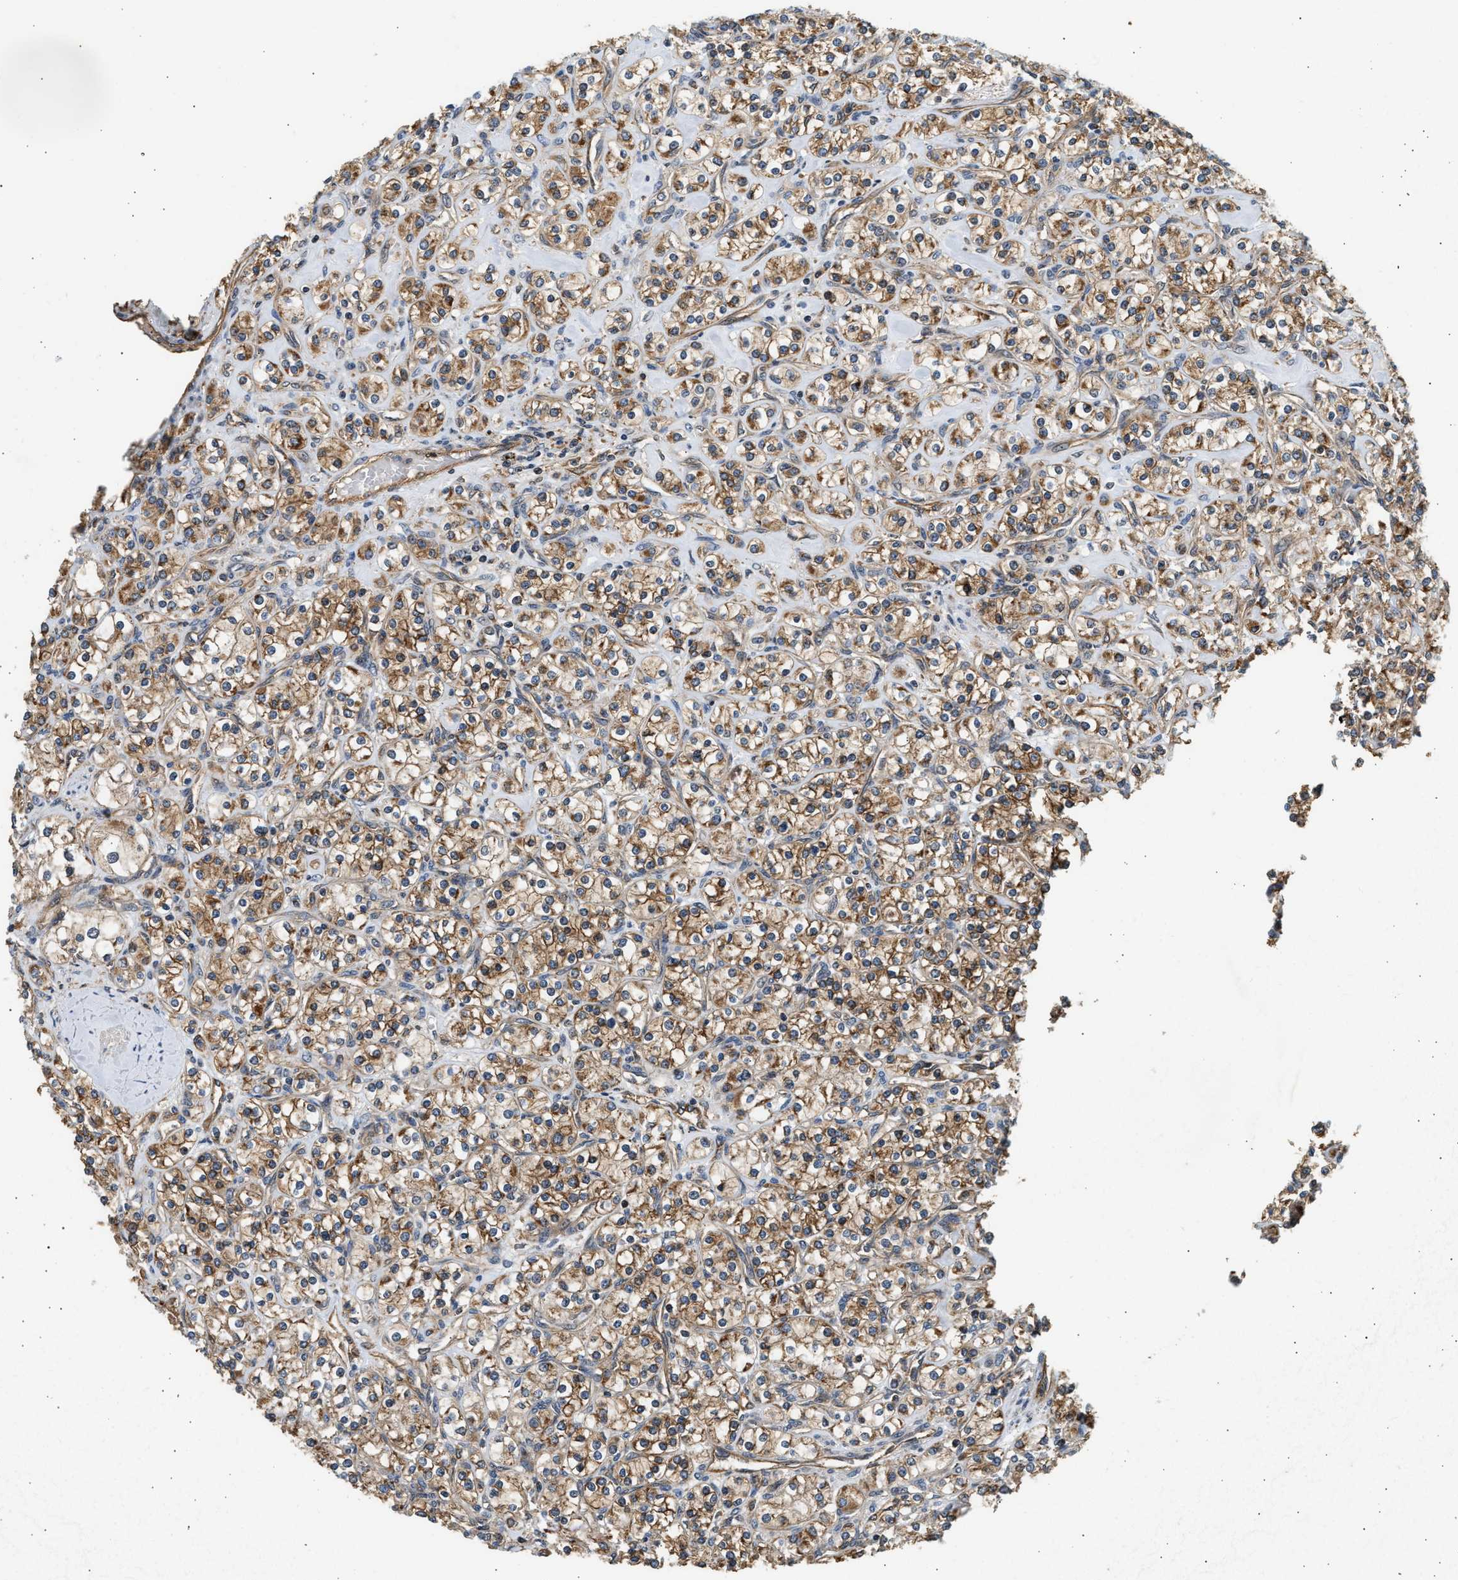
{"staining": {"intensity": "moderate", "quantity": ">75%", "location": "cytoplasmic/membranous"}, "tissue": "renal cancer", "cell_type": "Tumor cells", "image_type": "cancer", "snomed": [{"axis": "morphology", "description": "Adenocarcinoma, NOS"}, {"axis": "topography", "description": "Kidney"}], "caption": "Adenocarcinoma (renal) tissue demonstrates moderate cytoplasmic/membranous staining in approximately >75% of tumor cells, visualized by immunohistochemistry.", "gene": "DUSP14", "patient": {"sex": "male", "age": 77}}